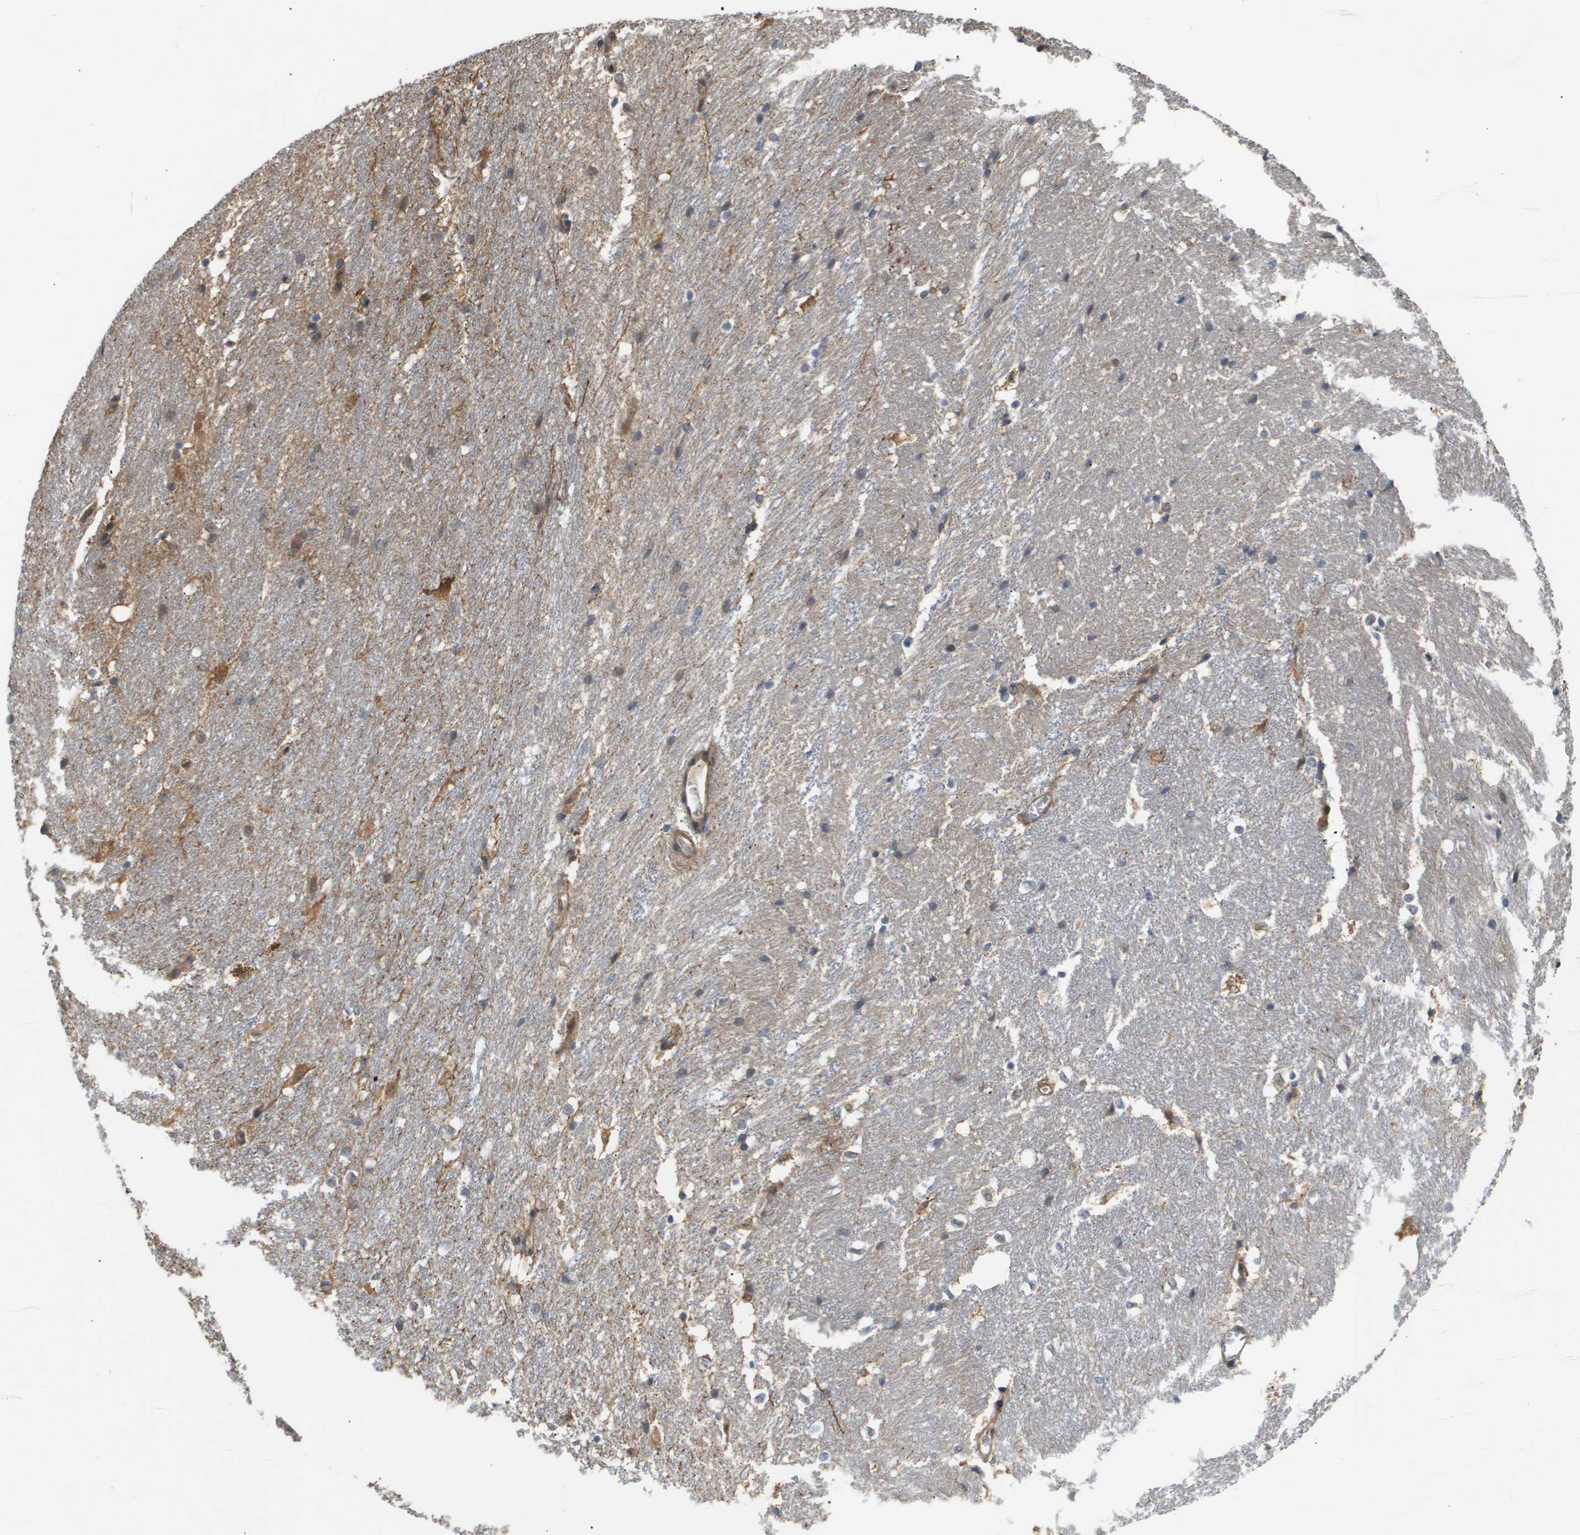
{"staining": {"intensity": "negative", "quantity": "none", "location": "none"}, "tissue": "hippocampus", "cell_type": "Glial cells", "image_type": "normal", "snomed": [{"axis": "morphology", "description": "Normal tissue, NOS"}, {"axis": "topography", "description": "Hippocampus"}], "caption": "An image of hippocampus stained for a protein demonstrates no brown staining in glial cells. (DAB (3,3'-diaminobenzidine) immunohistochemistry with hematoxylin counter stain).", "gene": "PDGFB", "patient": {"sex": "female", "age": 19}}